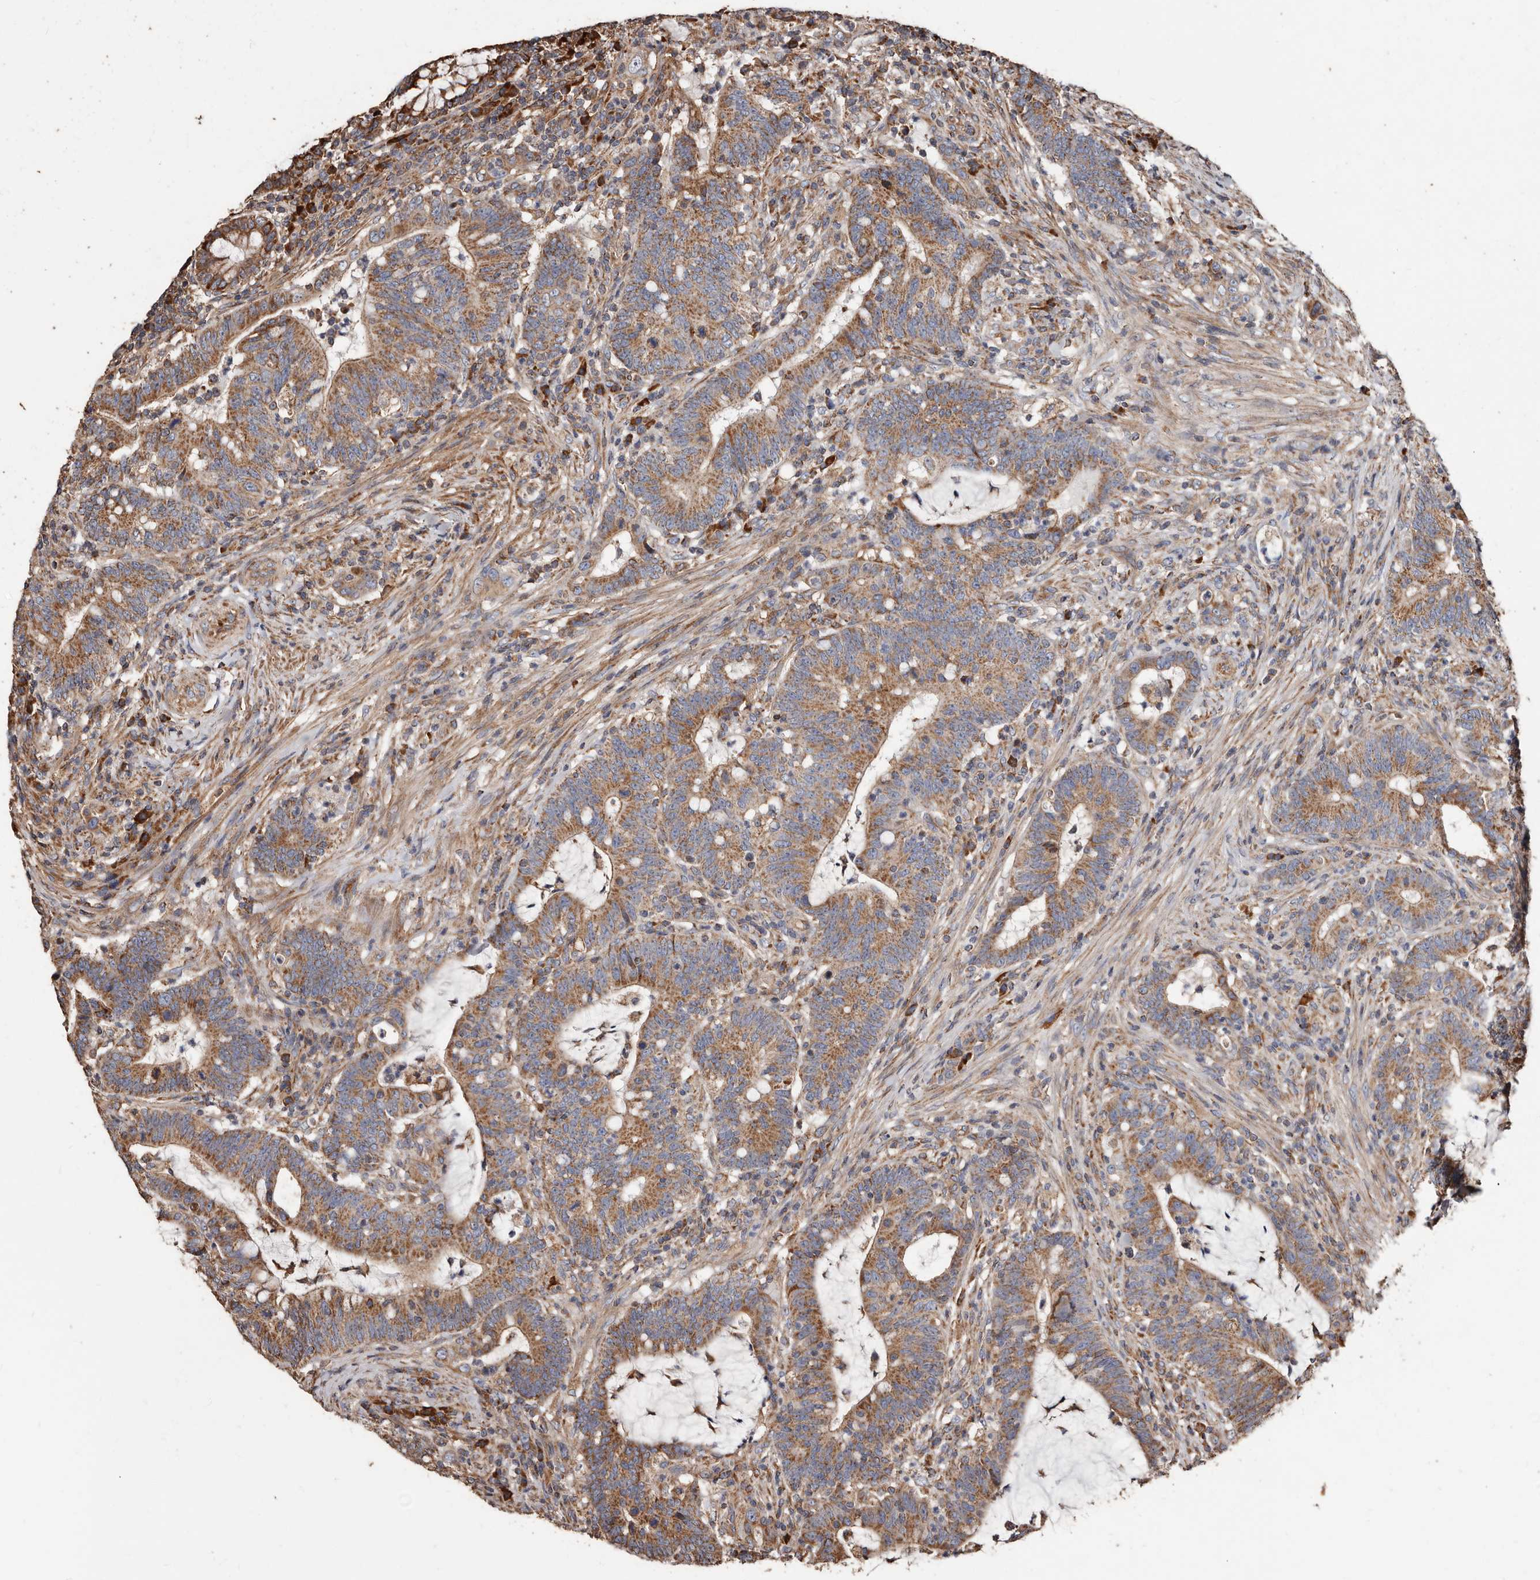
{"staining": {"intensity": "moderate", "quantity": ">75%", "location": "cytoplasmic/membranous"}, "tissue": "colorectal cancer", "cell_type": "Tumor cells", "image_type": "cancer", "snomed": [{"axis": "morphology", "description": "Adenocarcinoma, NOS"}, {"axis": "topography", "description": "Colon"}], "caption": "An immunohistochemistry (IHC) micrograph of tumor tissue is shown. Protein staining in brown shows moderate cytoplasmic/membranous positivity in colorectal cancer (adenocarcinoma) within tumor cells.", "gene": "OSGIN2", "patient": {"sex": "female", "age": 66}}